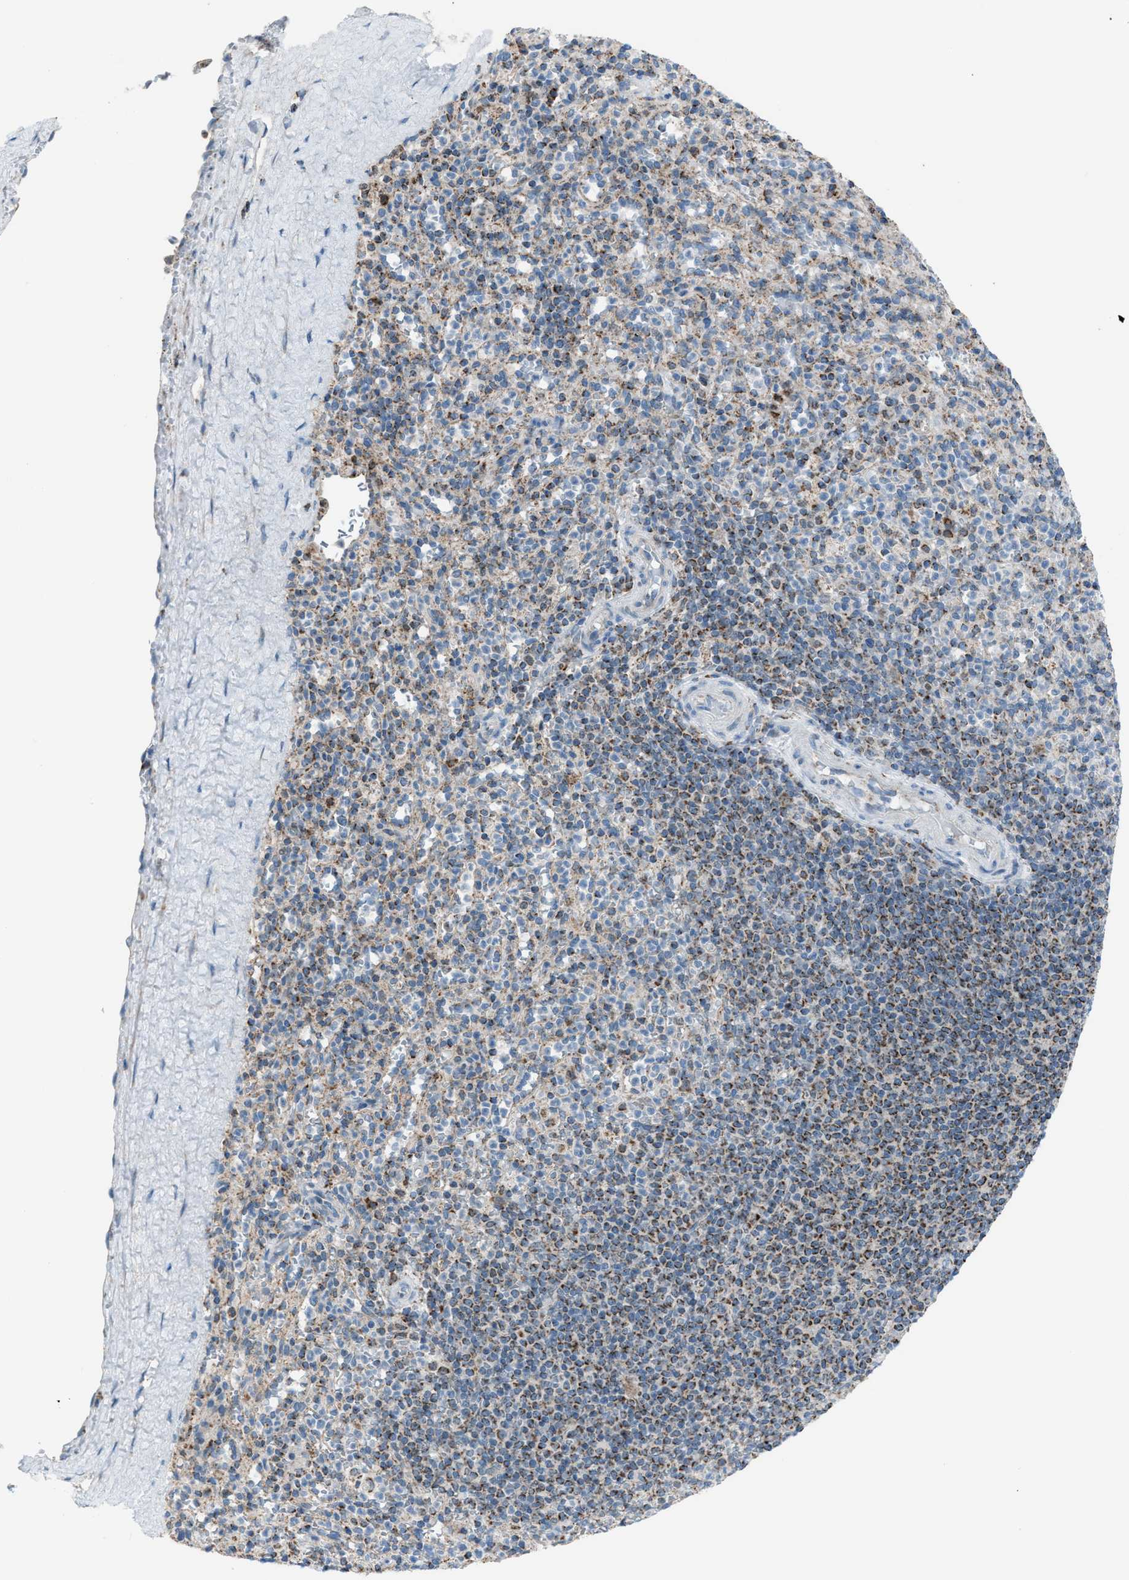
{"staining": {"intensity": "moderate", "quantity": ">75%", "location": "cytoplasmic/membranous"}, "tissue": "spleen", "cell_type": "Cells in red pulp", "image_type": "normal", "snomed": [{"axis": "morphology", "description": "Normal tissue, NOS"}, {"axis": "topography", "description": "Spleen"}], "caption": "Immunohistochemical staining of normal spleen demonstrates moderate cytoplasmic/membranous protein positivity in about >75% of cells in red pulp. (DAB IHC, brown staining for protein, blue staining for nuclei).", "gene": "SRM", "patient": {"sex": "male", "age": 36}}